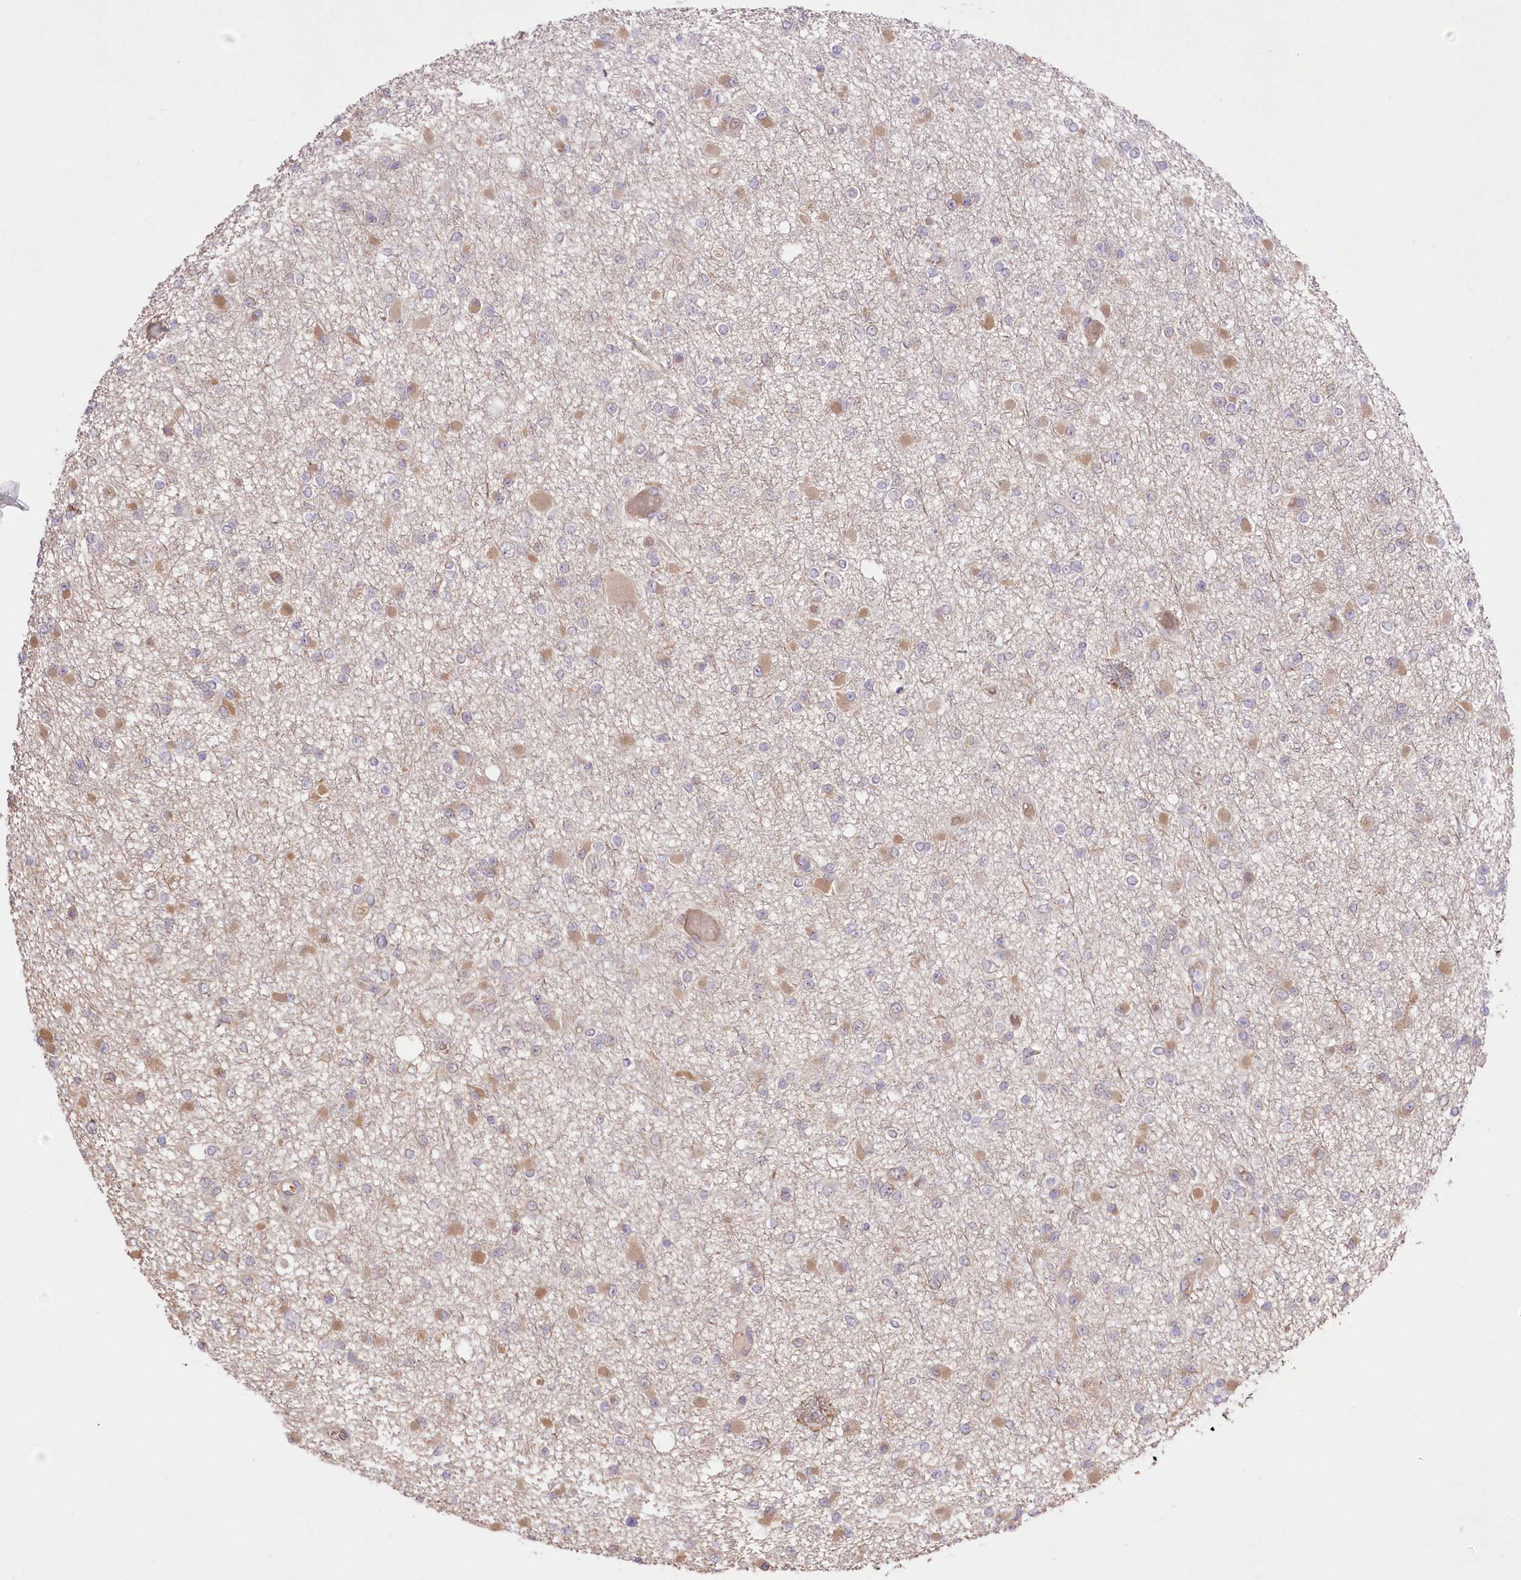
{"staining": {"intensity": "moderate", "quantity": "<25%", "location": "cytoplasmic/membranous"}, "tissue": "glioma", "cell_type": "Tumor cells", "image_type": "cancer", "snomed": [{"axis": "morphology", "description": "Glioma, malignant, Low grade"}, {"axis": "topography", "description": "Brain"}], "caption": "IHC staining of malignant glioma (low-grade), which shows low levels of moderate cytoplasmic/membranous positivity in approximately <25% of tumor cells indicating moderate cytoplasmic/membranous protein staining. The staining was performed using DAB (3,3'-diaminobenzidine) (brown) for protein detection and nuclei were counterstained in hematoxylin (blue).", "gene": "R3HDM2", "patient": {"sex": "female", "age": 22}}